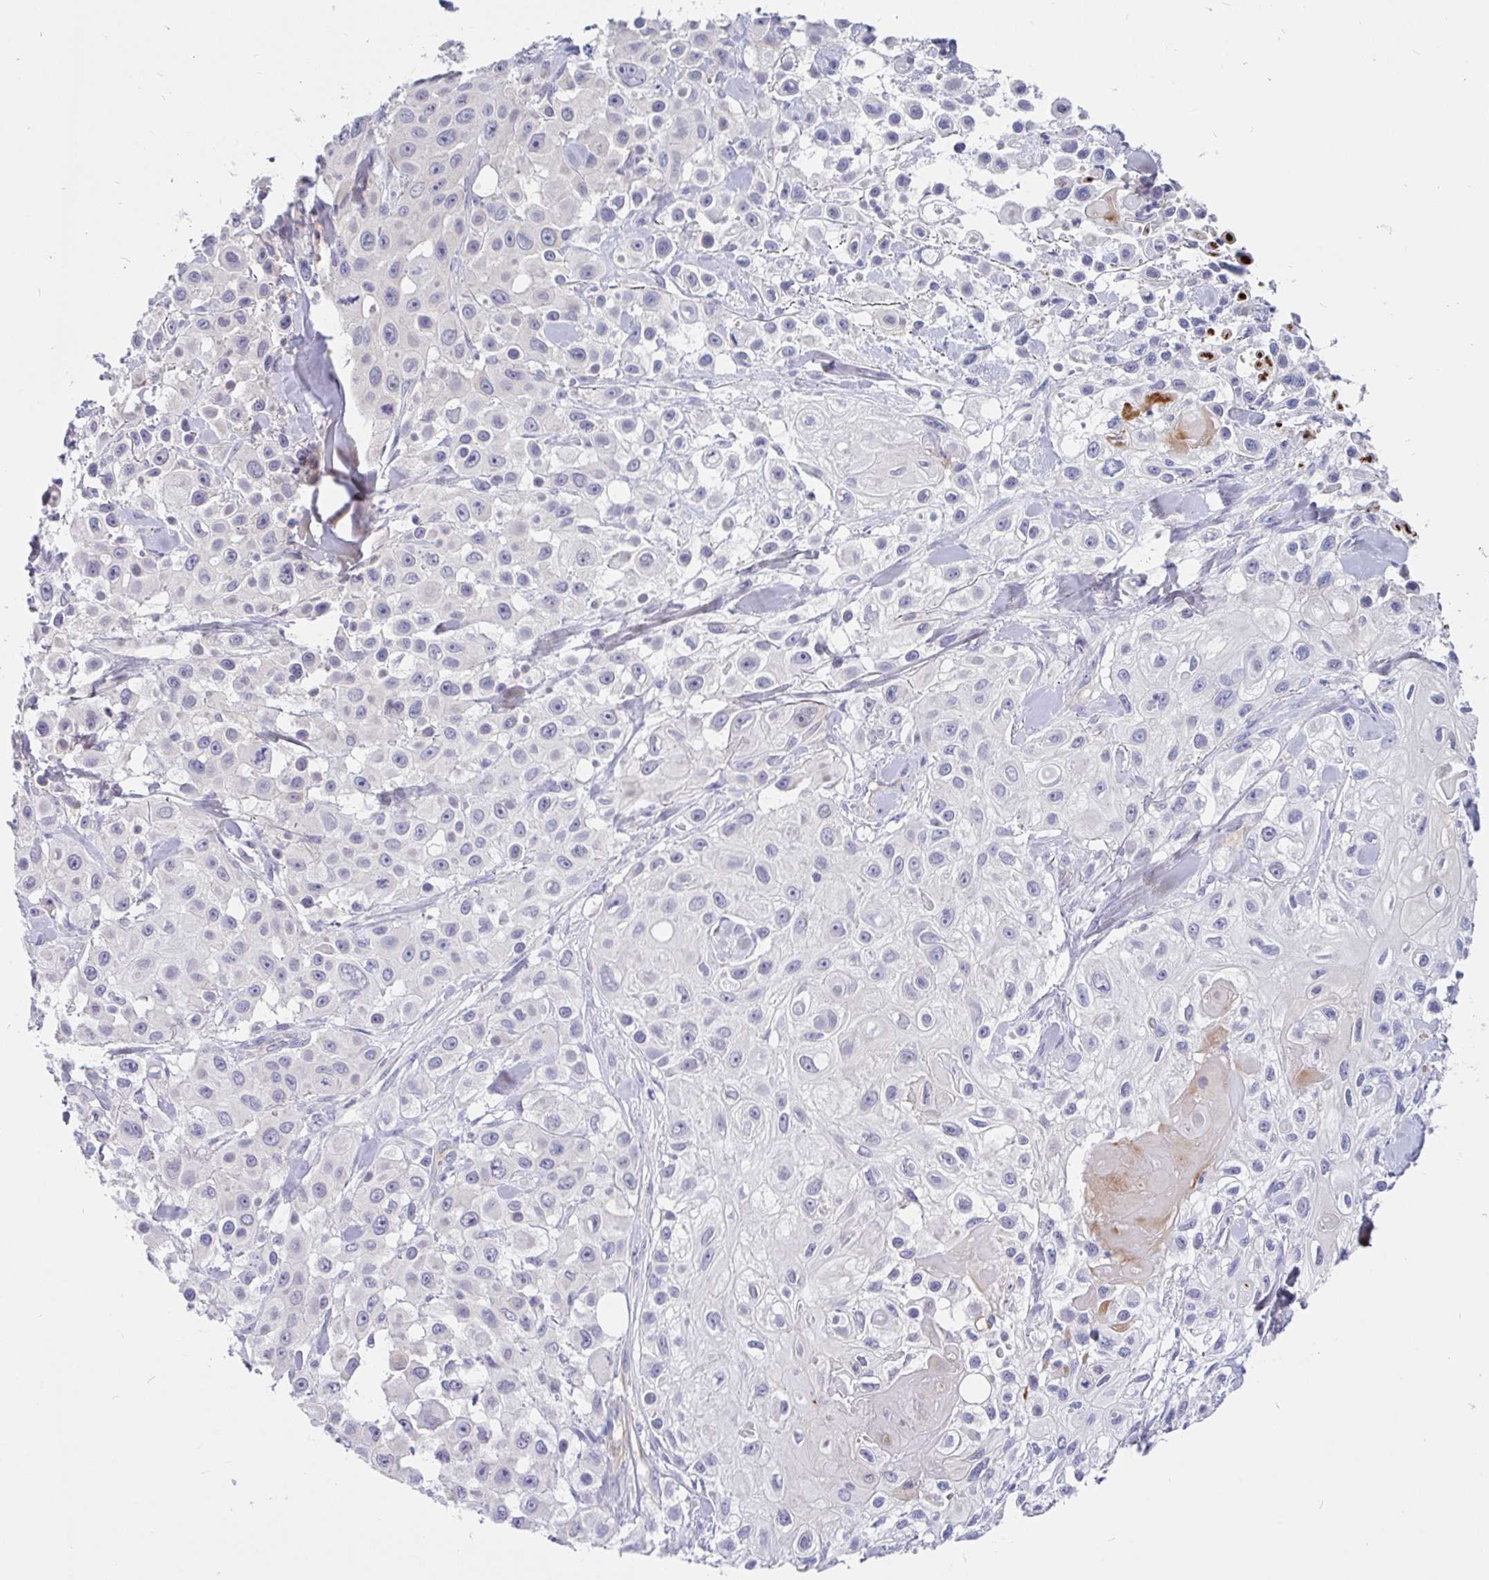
{"staining": {"intensity": "negative", "quantity": "none", "location": "none"}, "tissue": "skin cancer", "cell_type": "Tumor cells", "image_type": "cancer", "snomed": [{"axis": "morphology", "description": "Squamous cell carcinoma, NOS"}, {"axis": "topography", "description": "Skin"}], "caption": "IHC of human squamous cell carcinoma (skin) reveals no positivity in tumor cells. The staining is performed using DAB brown chromogen with nuclei counter-stained in using hematoxylin.", "gene": "KIAA2013", "patient": {"sex": "male", "age": 63}}